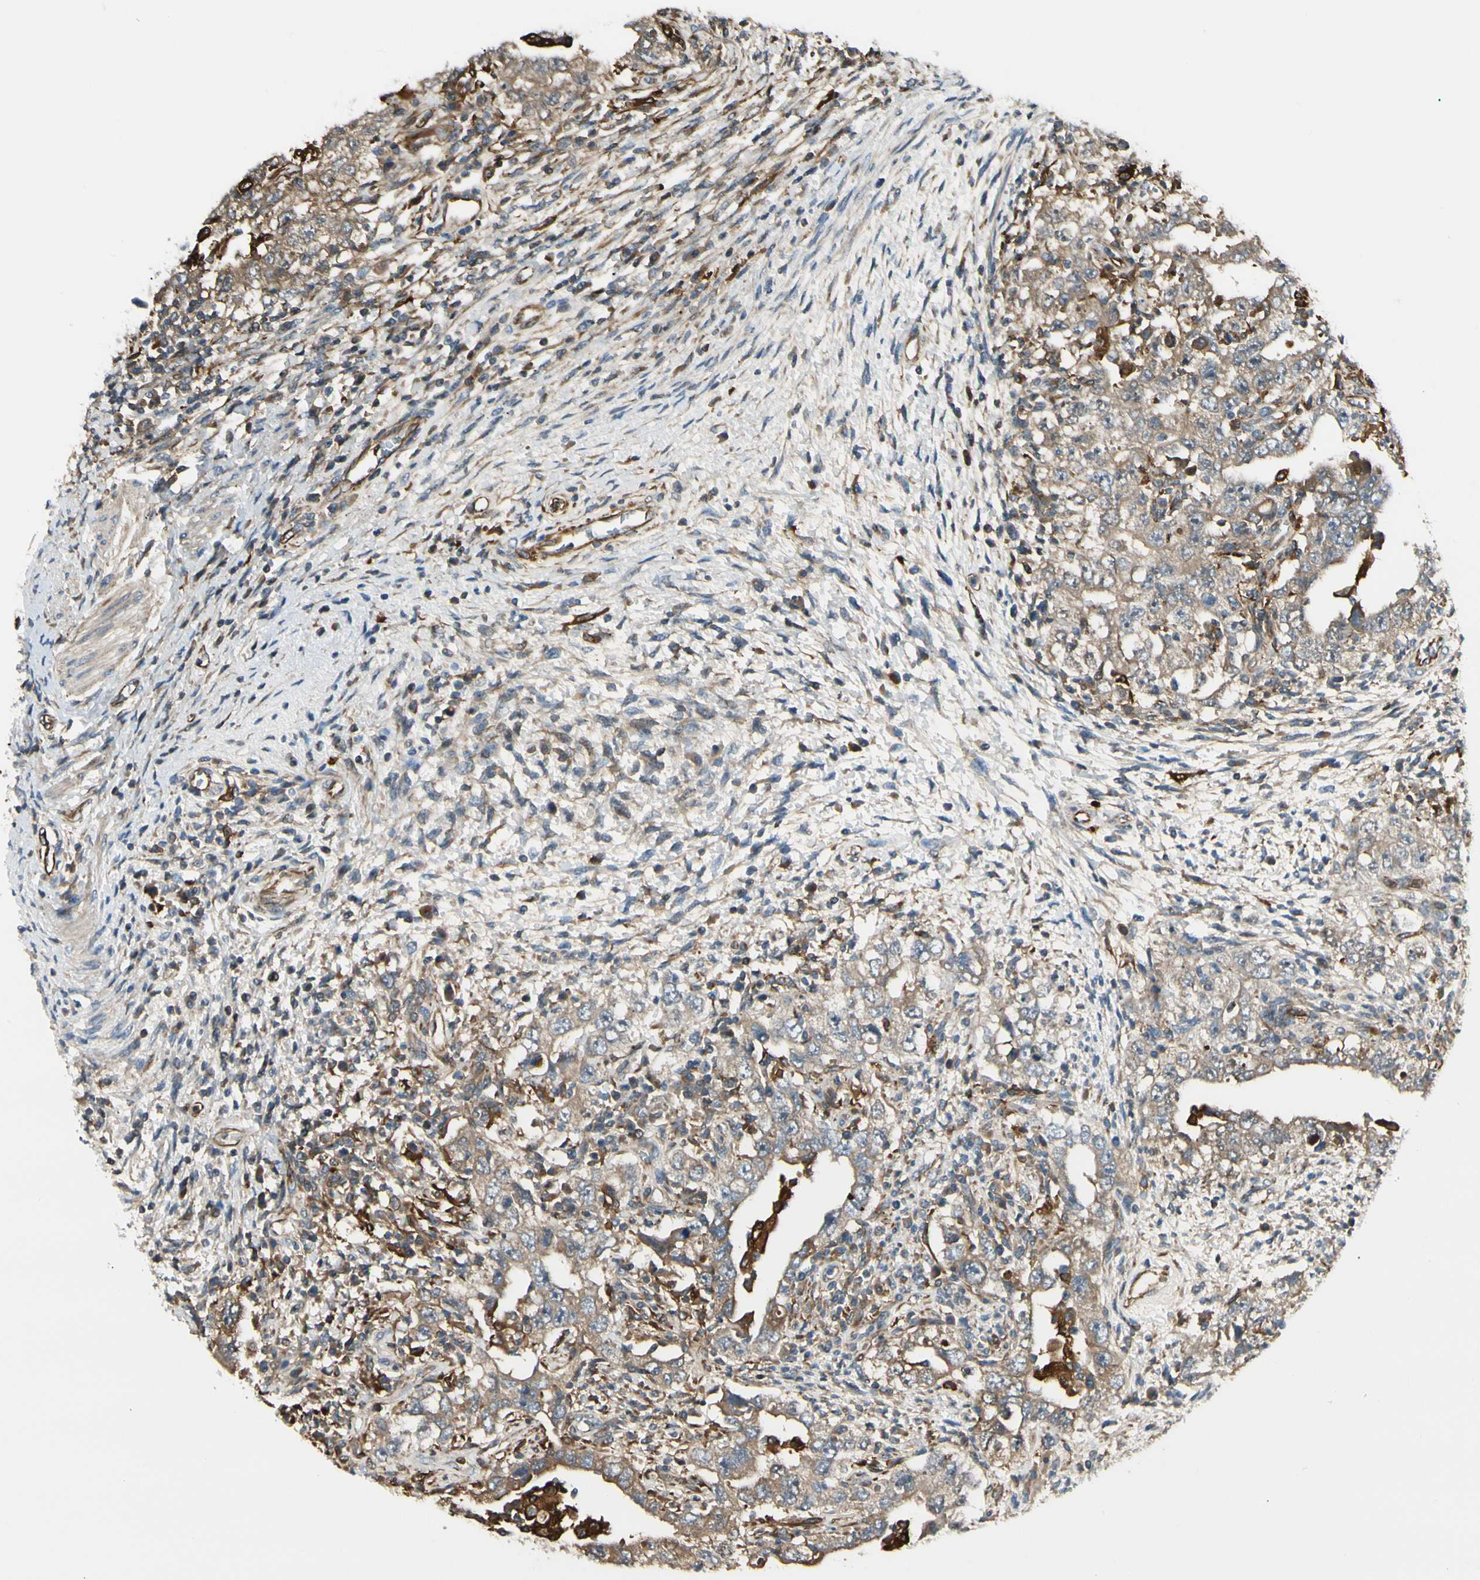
{"staining": {"intensity": "weak", "quantity": ">75%", "location": "cytoplasmic/membranous"}, "tissue": "testis cancer", "cell_type": "Tumor cells", "image_type": "cancer", "snomed": [{"axis": "morphology", "description": "Carcinoma, Embryonal, NOS"}, {"axis": "topography", "description": "Testis"}], "caption": "Immunohistochemical staining of human embryonal carcinoma (testis) exhibits low levels of weak cytoplasmic/membranous protein expression in approximately >75% of tumor cells. Using DAB (3,3'-diaminobenzidine) (brown) and hematoxylin (blue) stains, captured at high magnification using brightfield microscopy.", "gene": "FTH1", "patient": {"sex": "male", "age": 26}}